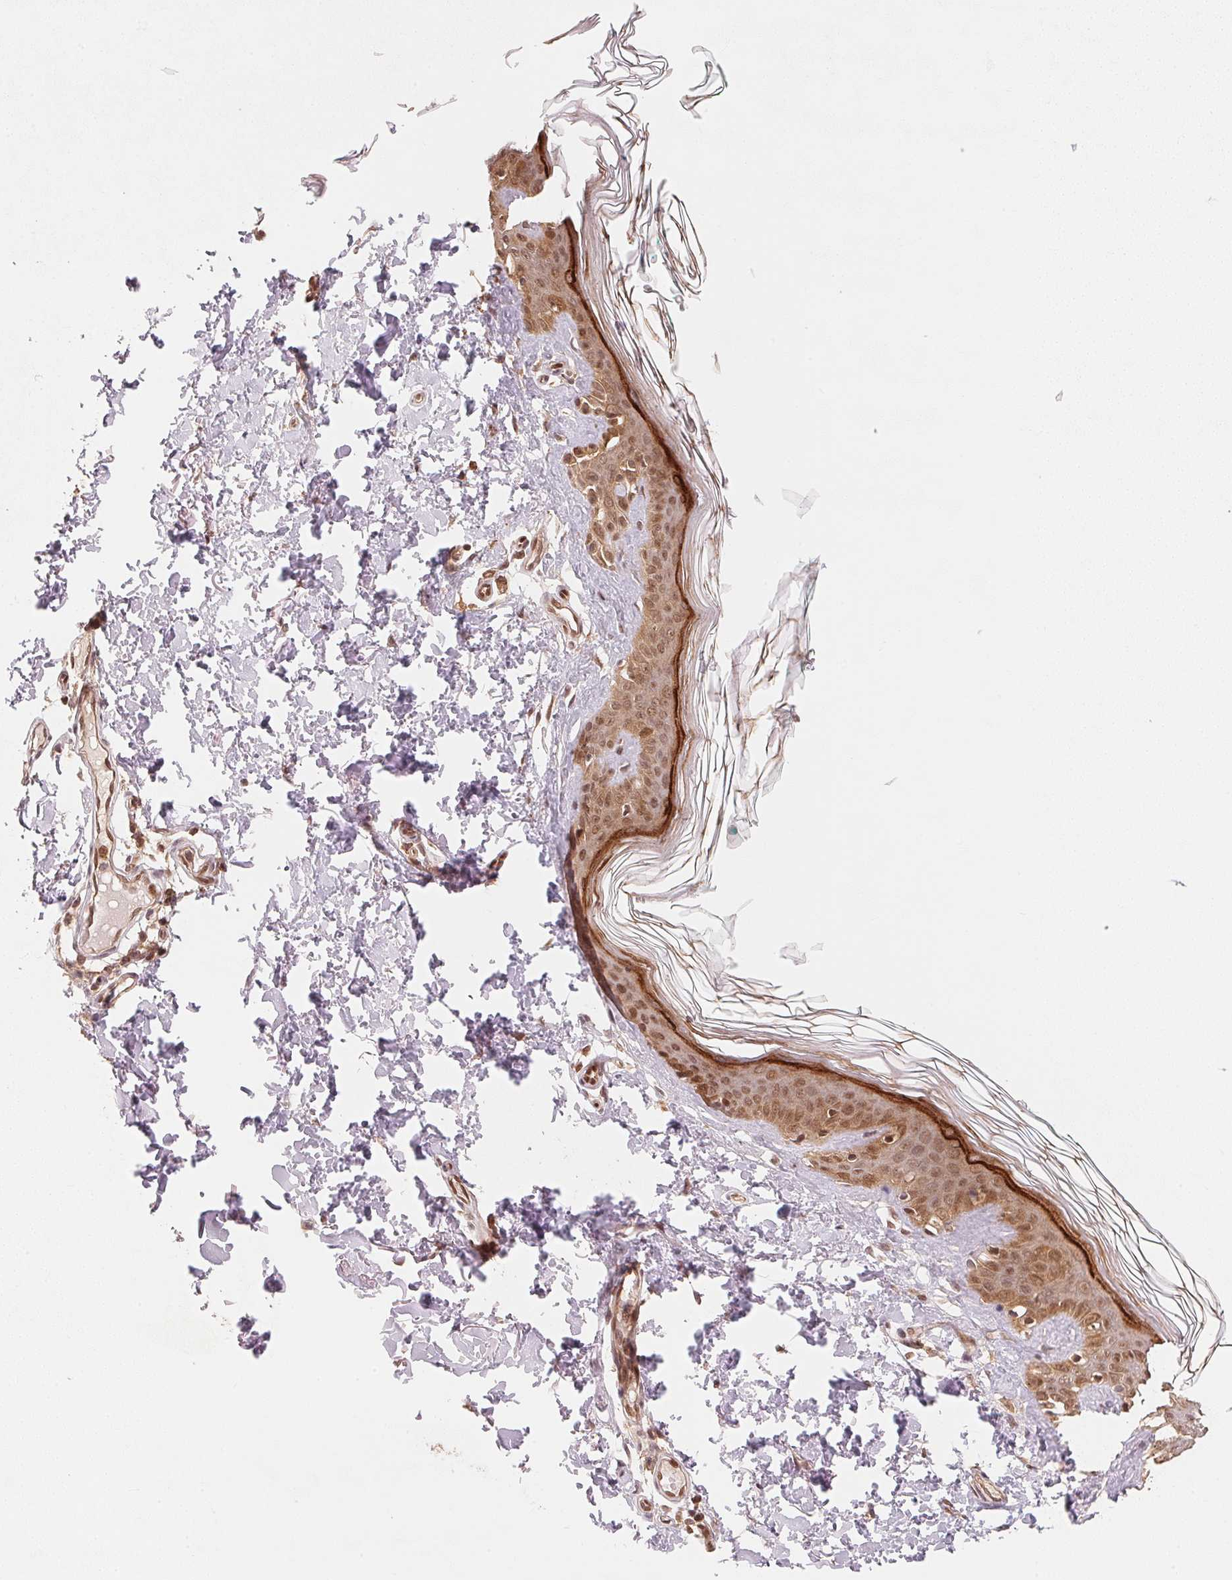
{"staining": {"intensity": "moderate", "quantity": ">75%", "location": "cytoplasmic/membranous,nuclear"}, "tissue": "skin", "cell_type": "Fibroblasts", "image_type": "normal", "snomed": [{"axis": "morphology", "description": "Normal tissue, NOS"}, {"axis": "topography", "description": "Skin"}, {"axis": "topography", "description": "Peripheral nerve tissue"}], "caption": "Immunohistochemical staining of normal skin shows medium levels of moderate cytoplasmic/membranous,nuclear expression in approximately >75% of fibroblasts.", "gene": "CCDC102B", "patient": {"sex": "female", "age": 45}}